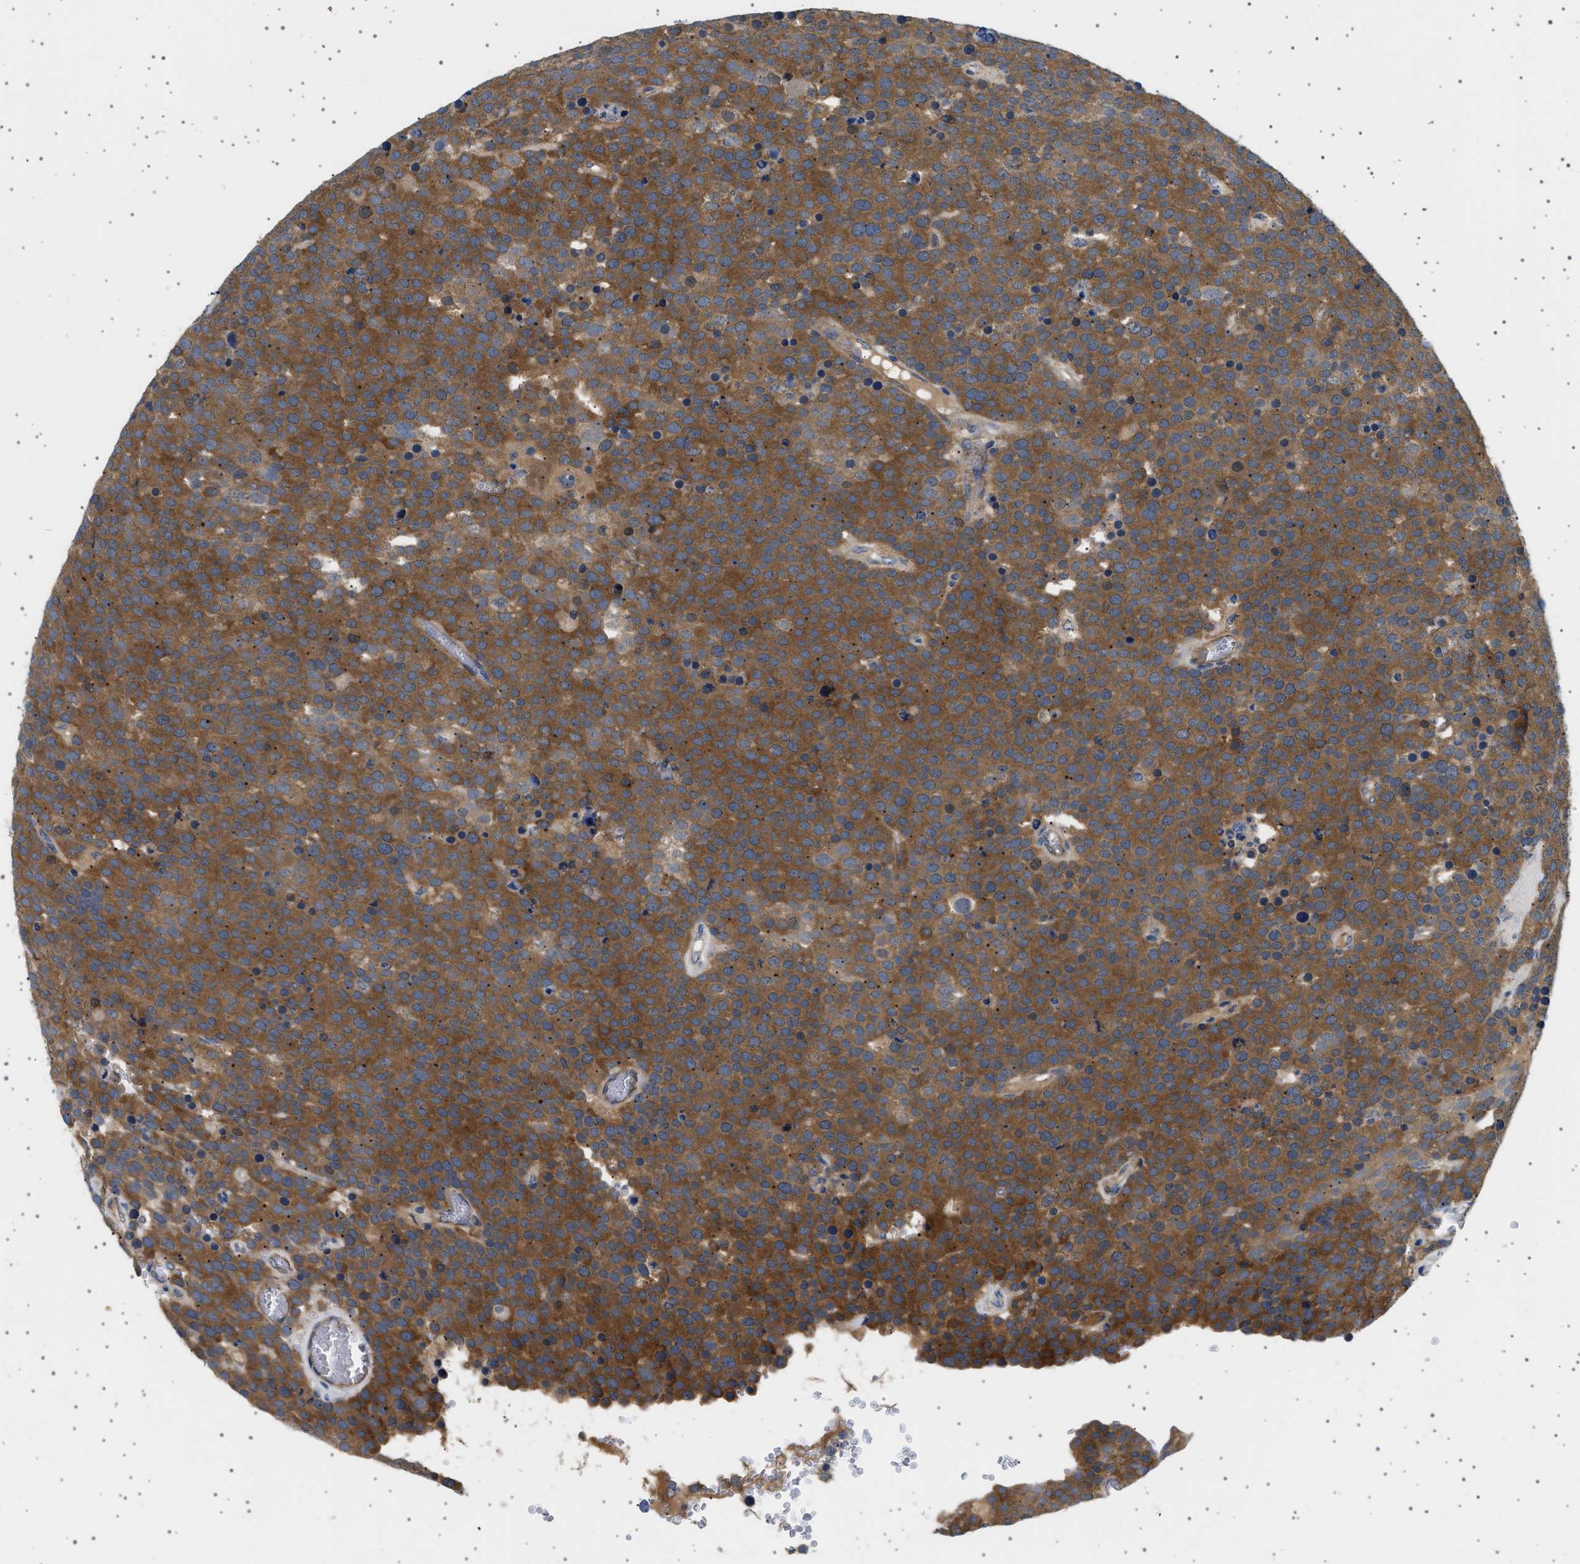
{"staining": {"intensity": "strong", "quantity": ">75%", "location": "cytoplasmic/membranous"}, "tissue": "testis cancer", "cell_type": "Tumor cells", "image_type": "cancer", "snomed": [{"axis": "morphology", "description": "Normal tissue, NOS"}, {"axis": "morphology", "description": "Seminoma, NOS"}, {"axis": "topography", "description": "Testis"}], "caption": "Protein analysis of testis cancer (seminoma) tissue demonstrates strong cytoplasmic/membranous staining in approximately >75% of tumor cells.", "gene": "PLPP6", "patient": {"sex": "male", "age": 71}}